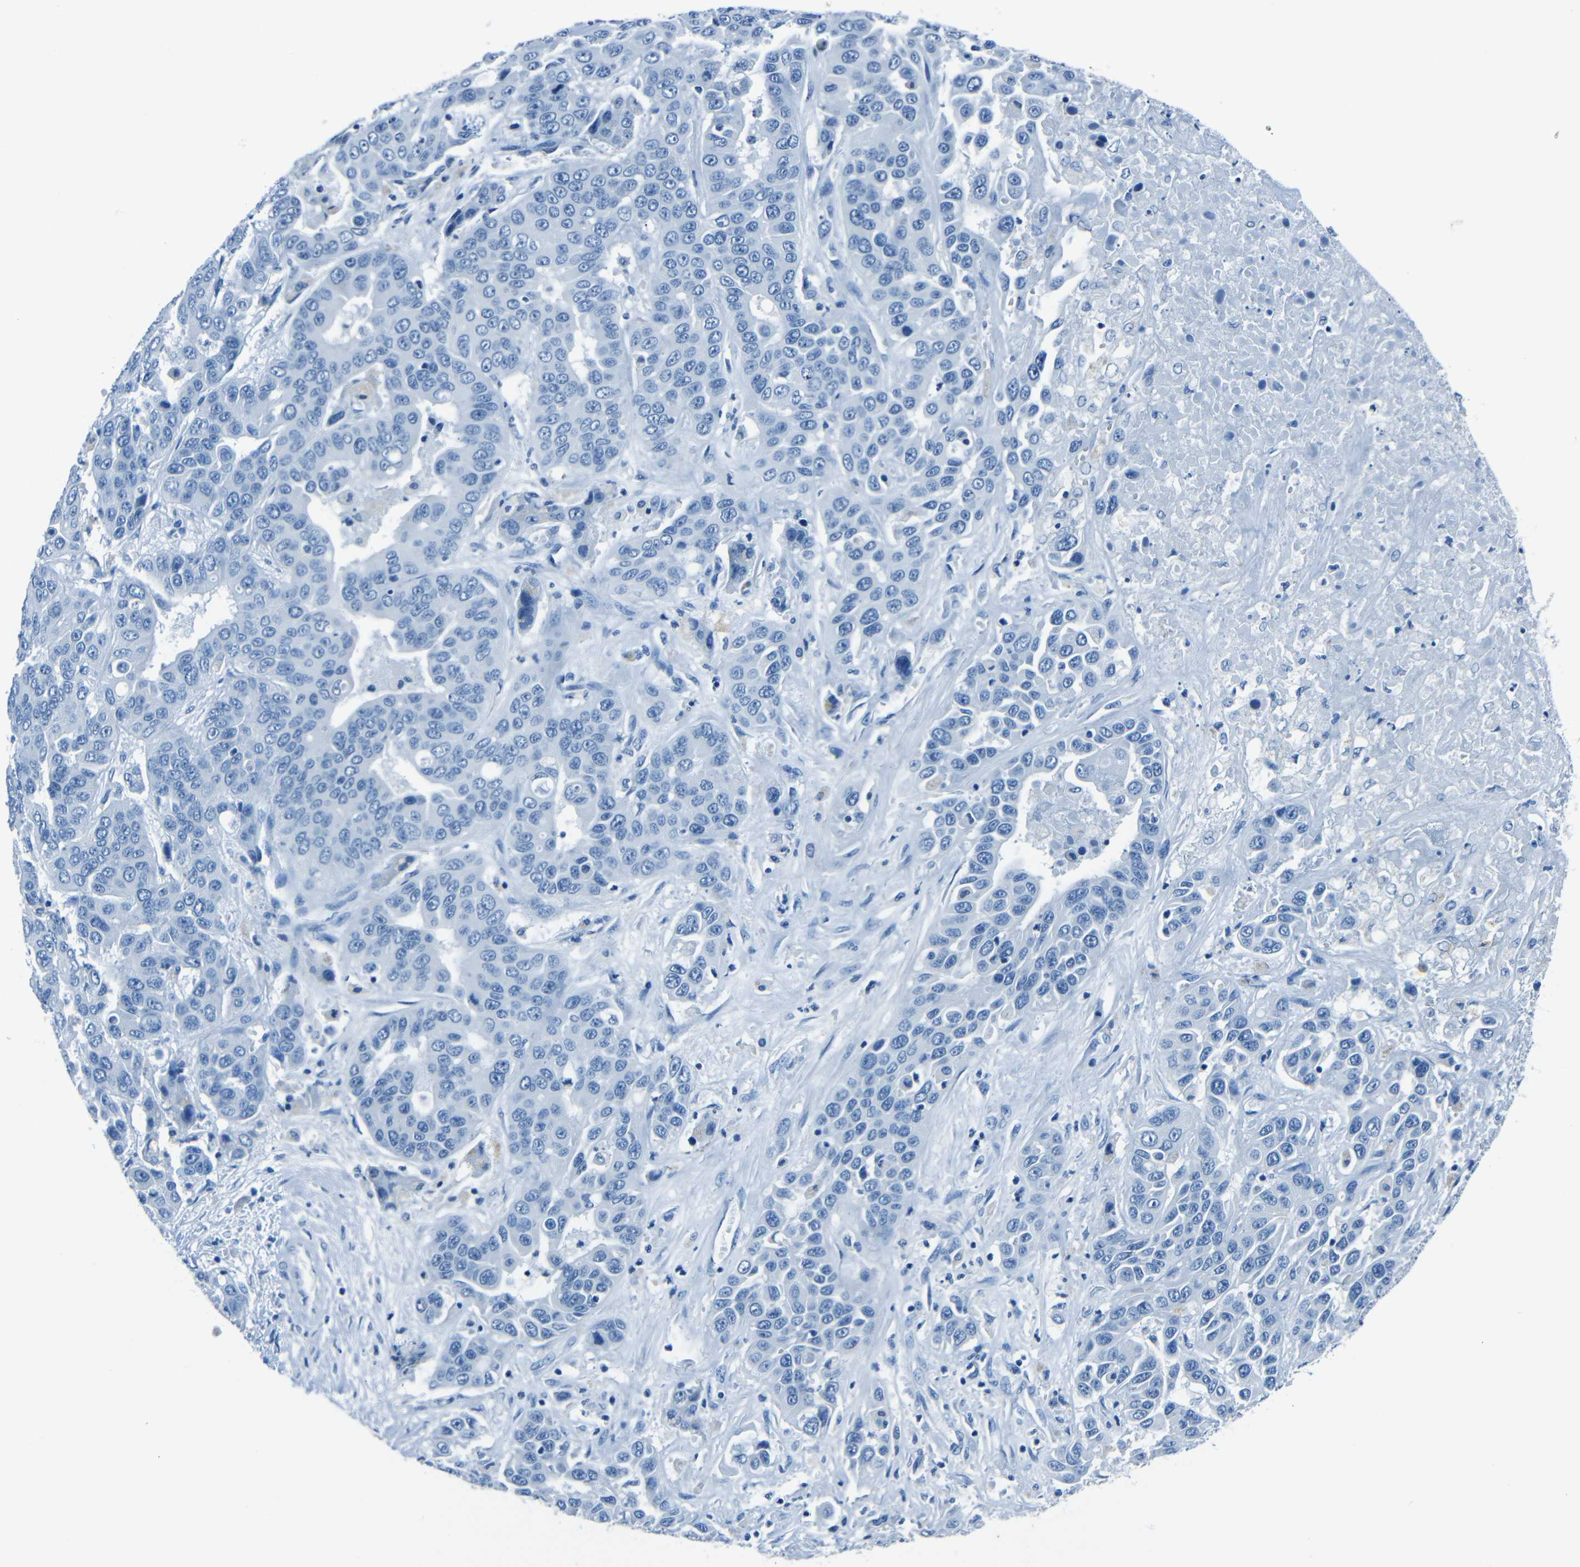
{"staining": {"intensity": "negative", "quantity": "none", "location": "none"}, "tissue": "liver cancer", "cell_type": "Tumor cells", "image_type": "cancer", "snomed": [{"axis": "morphology", "description": "Cholangiocarcinoma"}, {"axis": "topography", "description": "Liver"}], "caption": "Immunohistochemical staining of human liver cancer (cholangiocarcinoma) reveals no significant positivity in tumor cells.", "gene": "FBN2", "patient": {"sex": "female", "age": 52}}